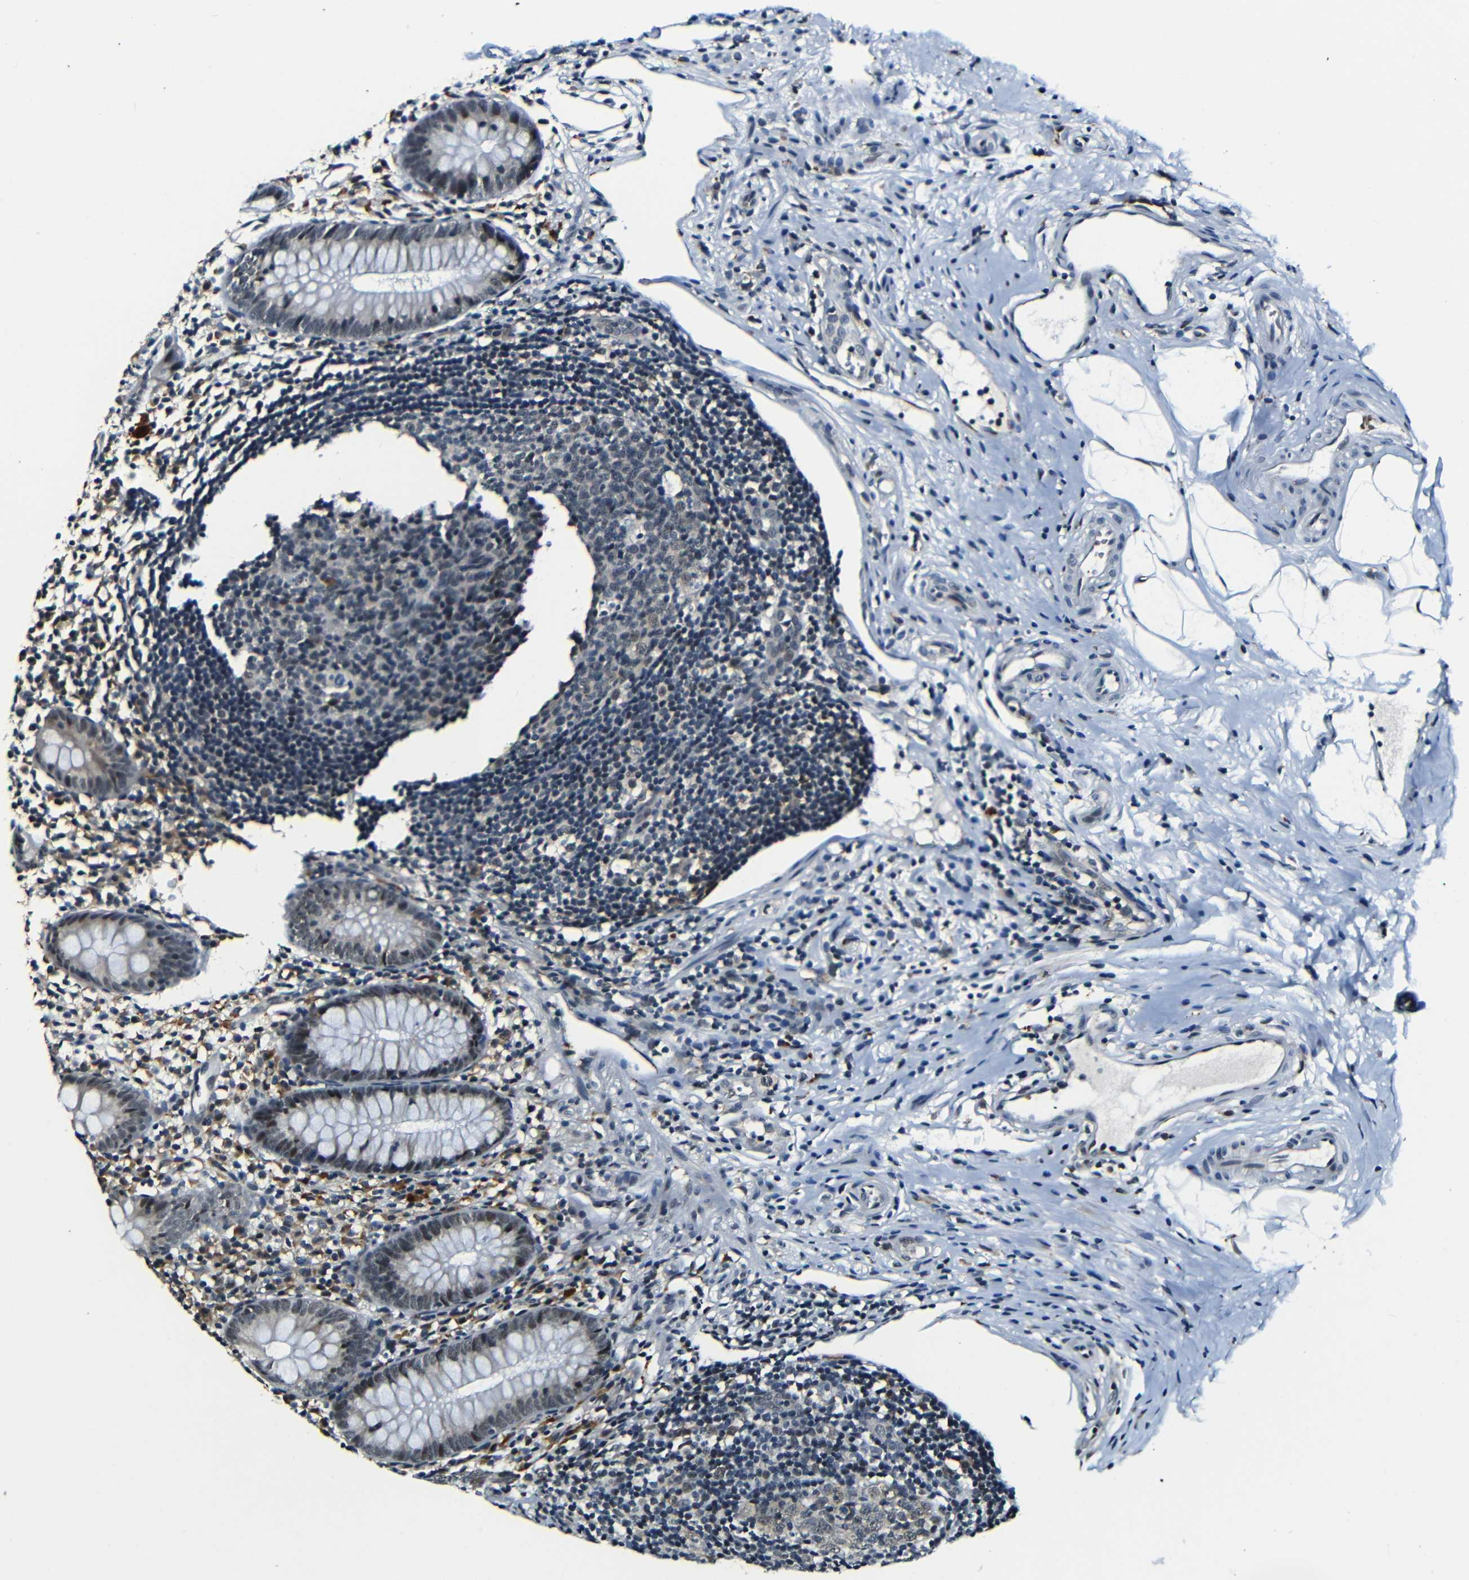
{"staining": {"intensity": "weak", "quantity": ">75%", "location": "nuclear"}, "tissue": "appendix", "cell_type": "Glandular cells", "image_type": "normal", "snomed": [{"axis": "morphology", "description": "Normal tissue, NOS"}, {"axis": "topography", "description": "Appendix"}], "caption": "Immunohistochemistry (IHC) of normal human appendix displays low levels of weak nuclear staining in approximately >75% of glandular cells.", "gene": "FOXD4L1", "patient": {"sex": "female", "age": 20}}